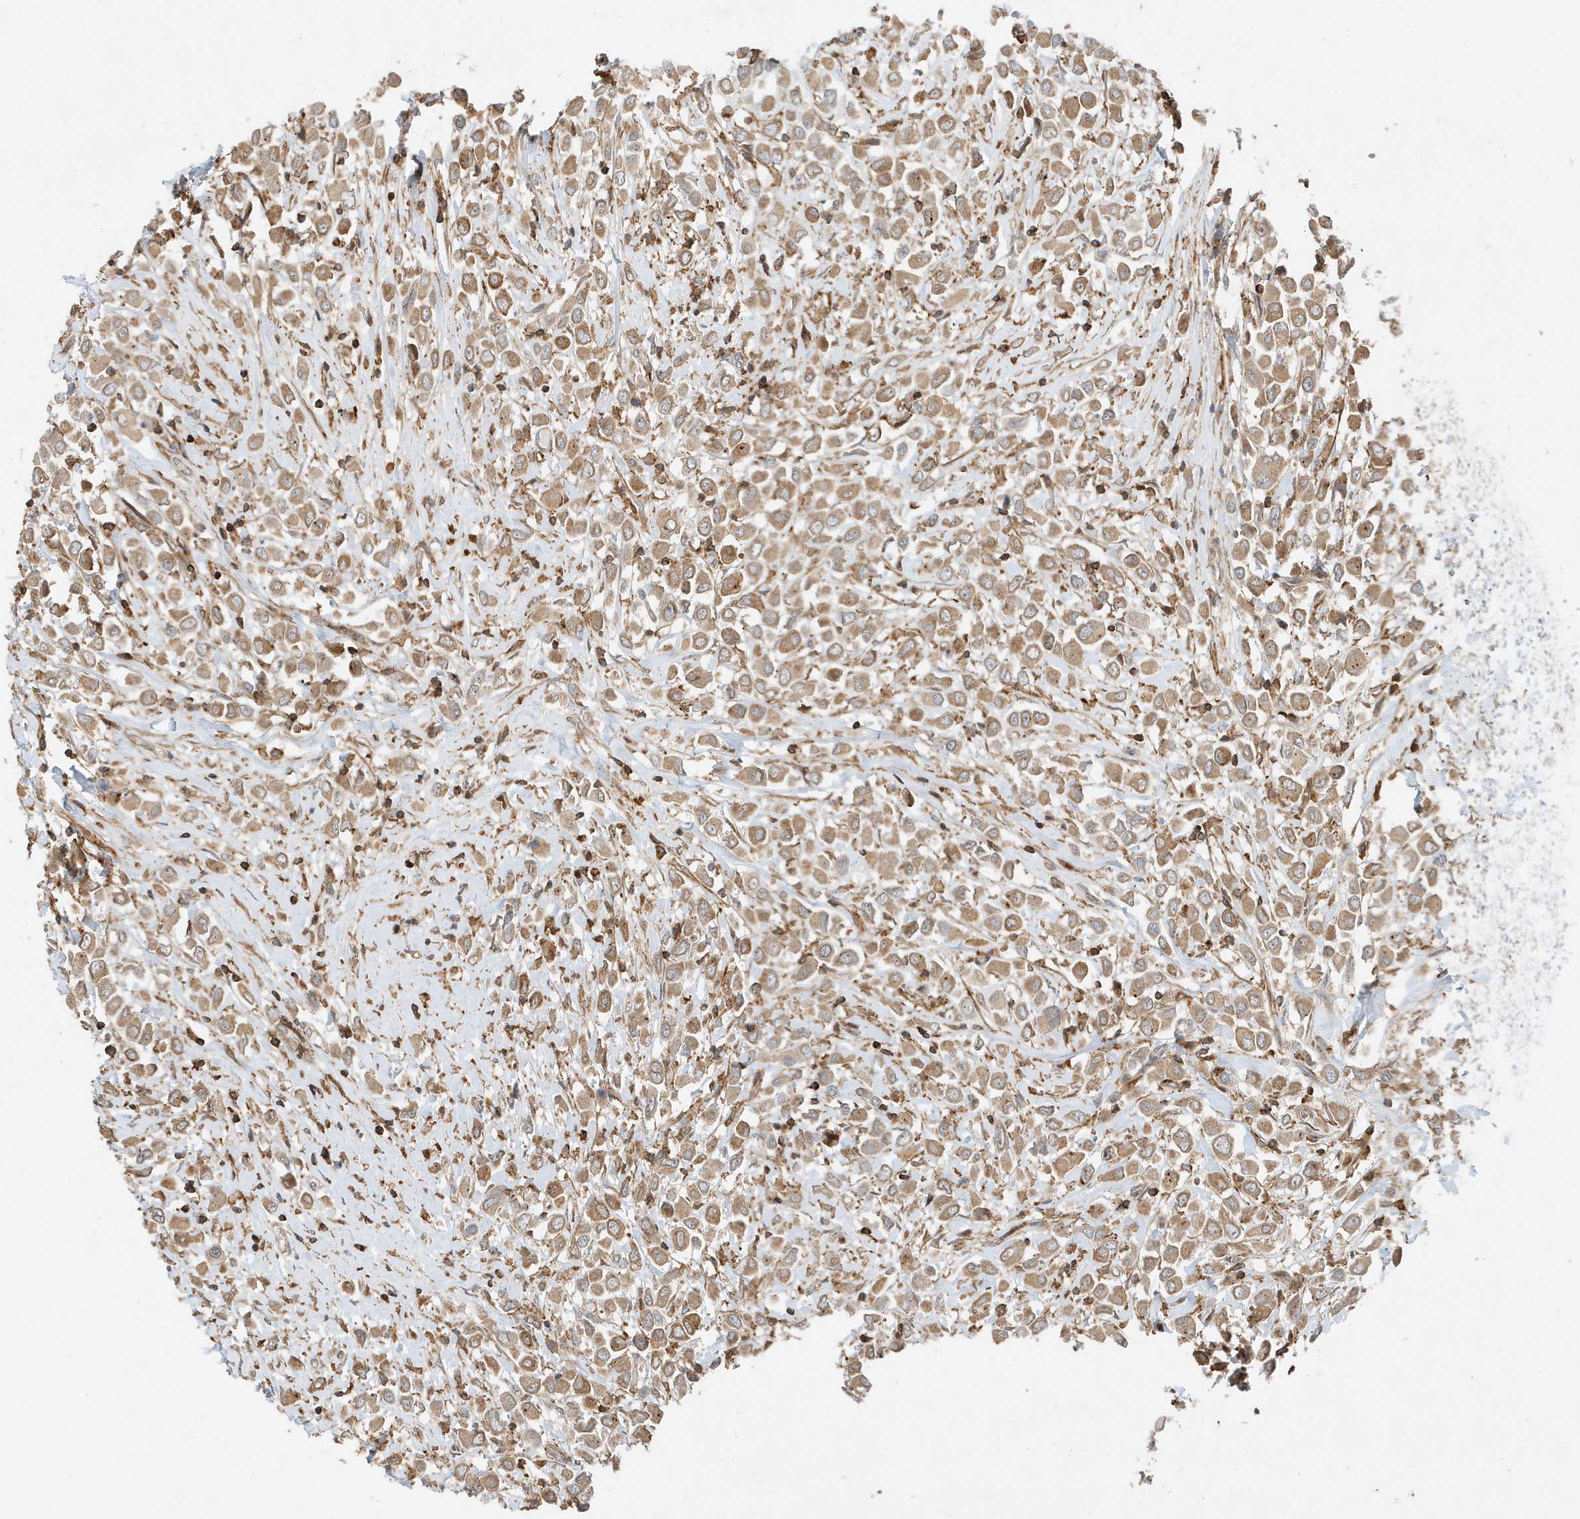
{"staining": {"intensity": "moderate", "quantity": ">75%", "location": "cytoplasmic/membranous"}, "tissue": "breast cancer", "cell_type": "Tumor cells", "image_type": "cancer", "snomed": [{"axis": "morphology", "description": "Duct carcinoma"}, {"axis": "topography", "description": "Breast"}], "caption": "Protein analysis of breast infiltrating ductal carcinoma tissue shows moderate cytoplasmic/membranous positivity in approximately >75% of tumor cells.", "gene": "TATDN3", "patient": {"sex": "female", "age": 61}}